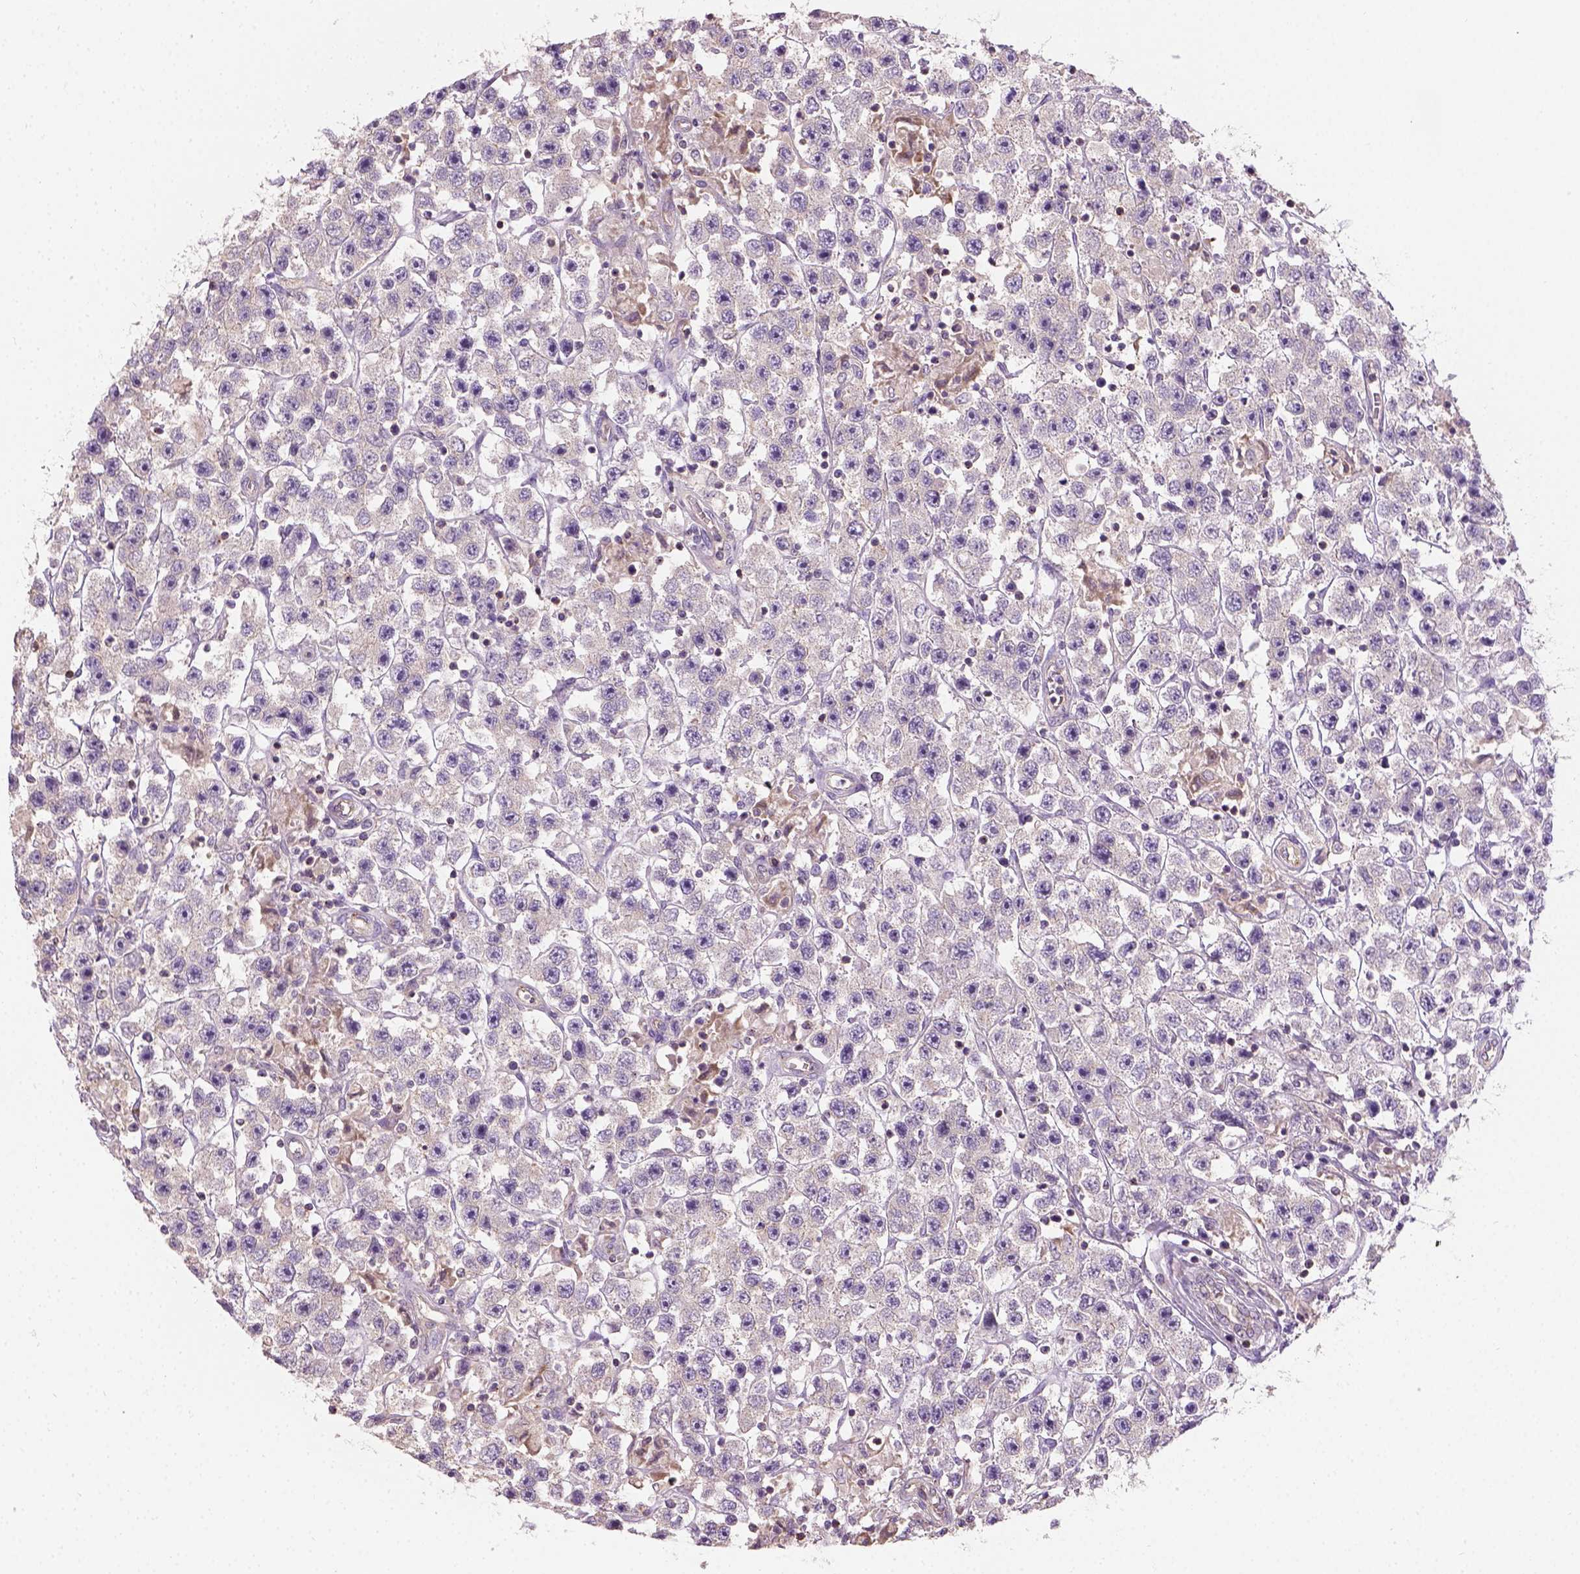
{"staining": {"intensity": "weak", "quantity": "<25%", "location": "cytoplasmic/membranous"}, "tissue": "testis cancer", "cell_type": "Tumor cells", "image_type": "cancer", "snomed": [{"axis": "morphology", "description": "Seminoma, NOS"}, {"axis": "topography", "description": "Testis"}], "caption": "Immunohistochemistry of testis cancer (seminoma) exhibits no expression in tumor cells. (Immunohistochemistry (ihc), brightfield microscopy, high magnification).", "gene": "CRACR2A", "patient": {"sex": "male", "age": 45}}